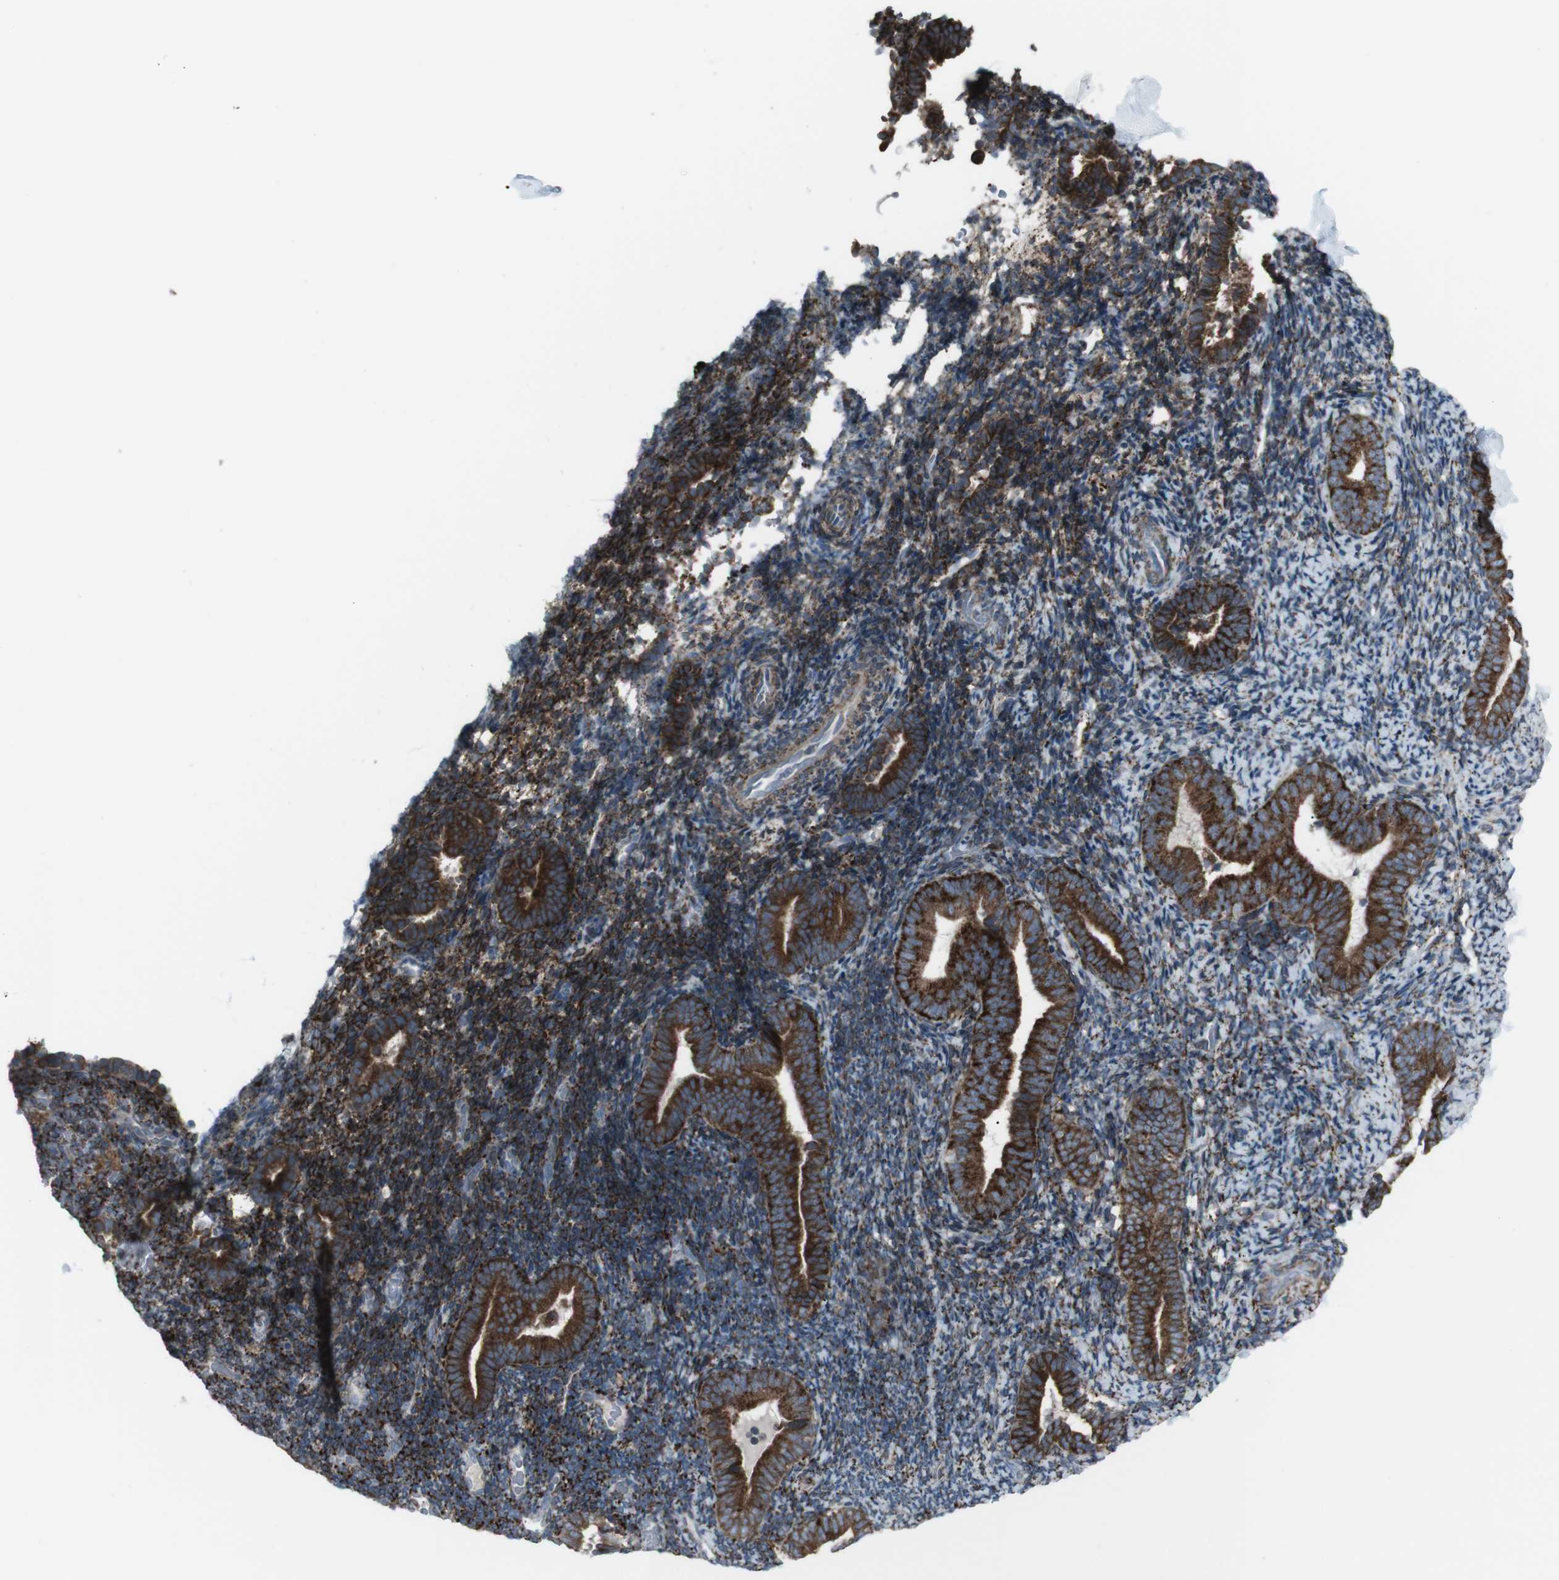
{"staining": {"intensity": "strong", "quantity": "25%-75%", "location": "cytoplasmic/membranous"}, "tissue": "endometrium", "cell_type": "Cells in endometrial stroma", "image_type": "normal", "snomed": [{"axis": "morphology", "description": "Normal tissue, NOS"}, {"axis": "topography", "description": "Endometrium"}], "caption": "High-power microscopy captured an IHC histopathology image of unremarkable endometrium, revealing strong cytoplasmic/membranous positivity in about 25%-75% of cells in endometrial stroma.", "gene": "LNPK", "patient": {"sex": "female", "age": 51}}